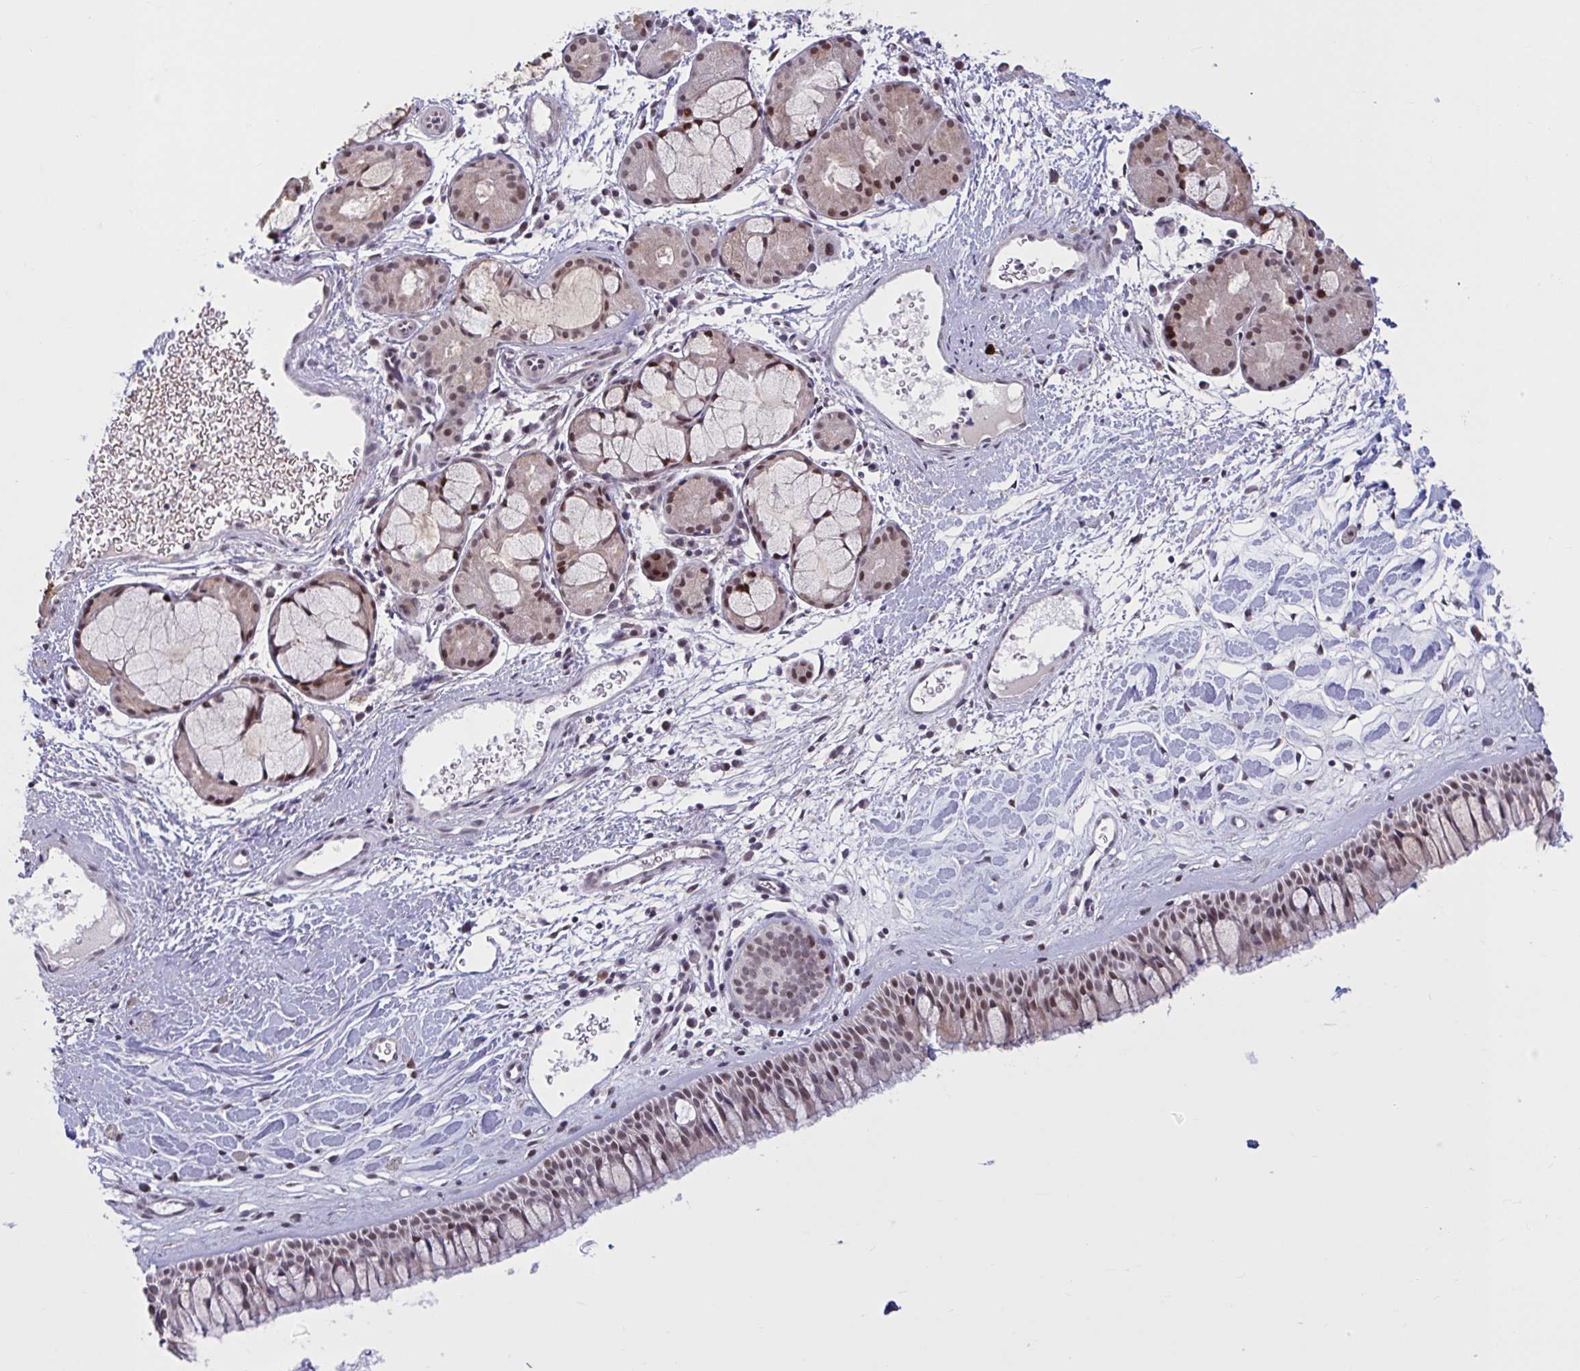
{"staining": {"intensity": "weak", "quantity": ">75%", "location": "nuclear"}, "tissue": "nasopharynx", "cell_type": "Respiratory epithelial cells", "image_type": "normal", "snomed": [{"axis": "morphology", "description": "Normal tissue, NOS"}, {"axis": "topography", "description": "Nasopharynx"}], "caption": "A brown stain highlights weak nuclear positivity of a protein in respiratory epithelial cells of unremarkable nasopharynx.", "gene": "ZNF414", "patient": {"sex": "male", "age": 65}}